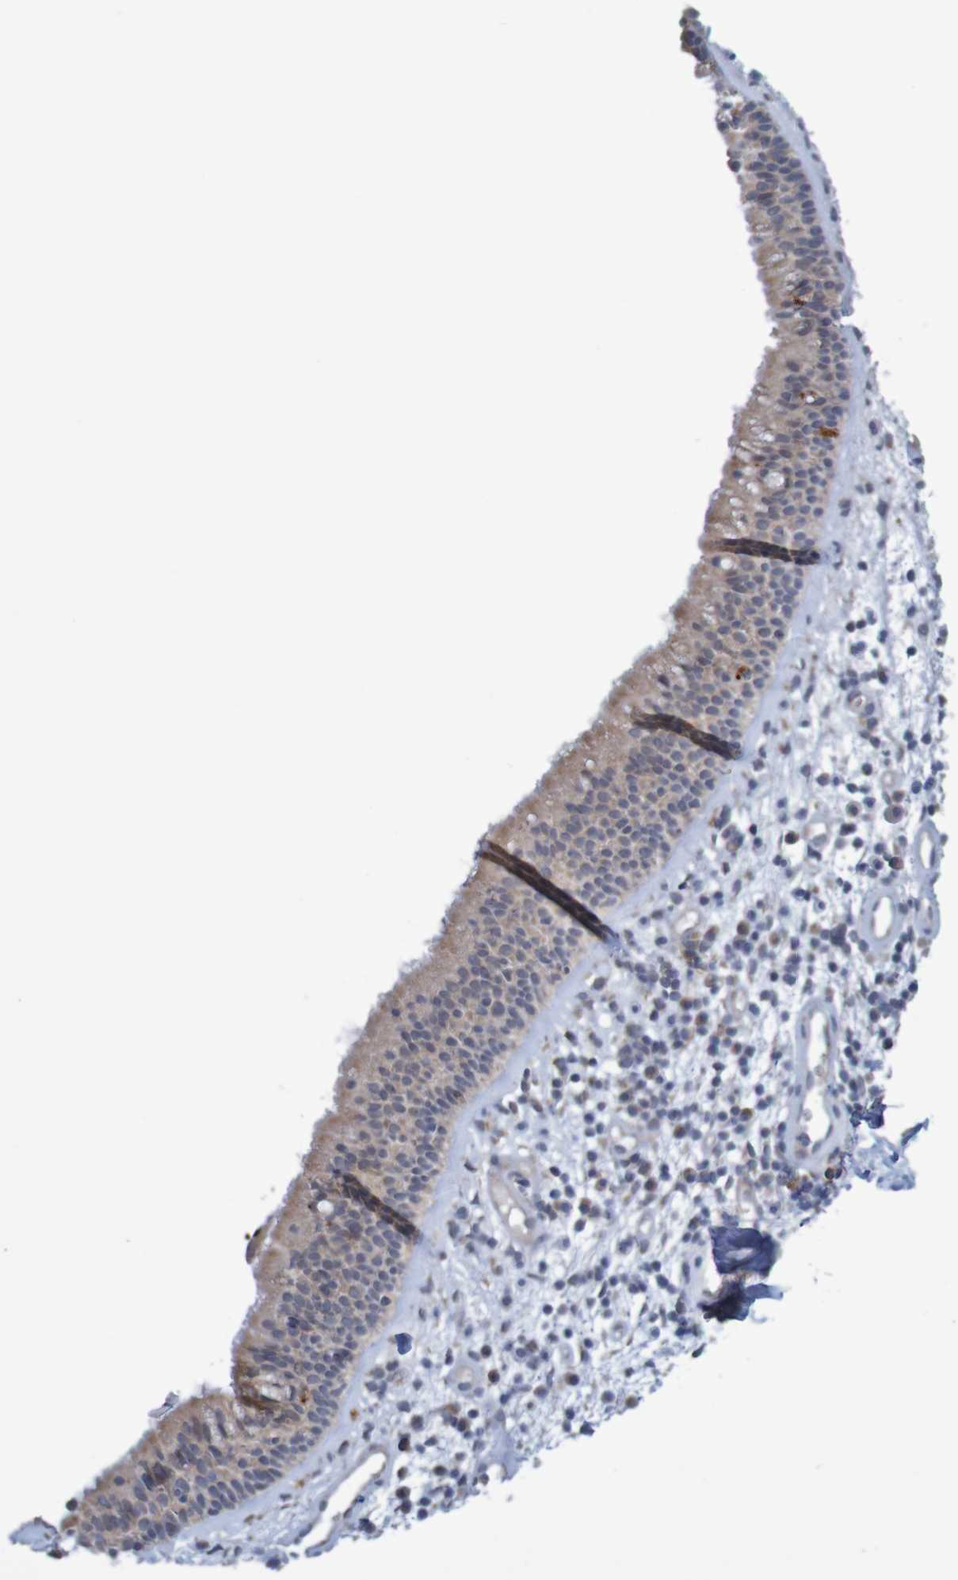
{"staining": {"intensity": "weak", "quantity": ">75%", "location": "cytoplasmic/membranous"}, "tissue": "nasopharynx", "cell_type": "Respiratory epithelial cells", "image_type": "normal", "snomed": [{"axis": "morphology", "description": "Normal tissue, NOS"}, {"axis": "morphology", "description": "Inflammation, NOS"}, {"axis": "topography", "description": "Nasopharynx"}], "caption": "A high-resolution micrograph shows immunohistochemistry (IHC) staining of benign nasopharynx, which demonstrates weak cytoplasmic/membranous positivity in about >75% of respiratory epithelial cells. The staining is performed using DAB brown chromogen to label protein expression. The nuclei are counter-stained blue using hematoxylin.", "gene": "ANKK1", "patient": {"sex": "male", "age": 48}}